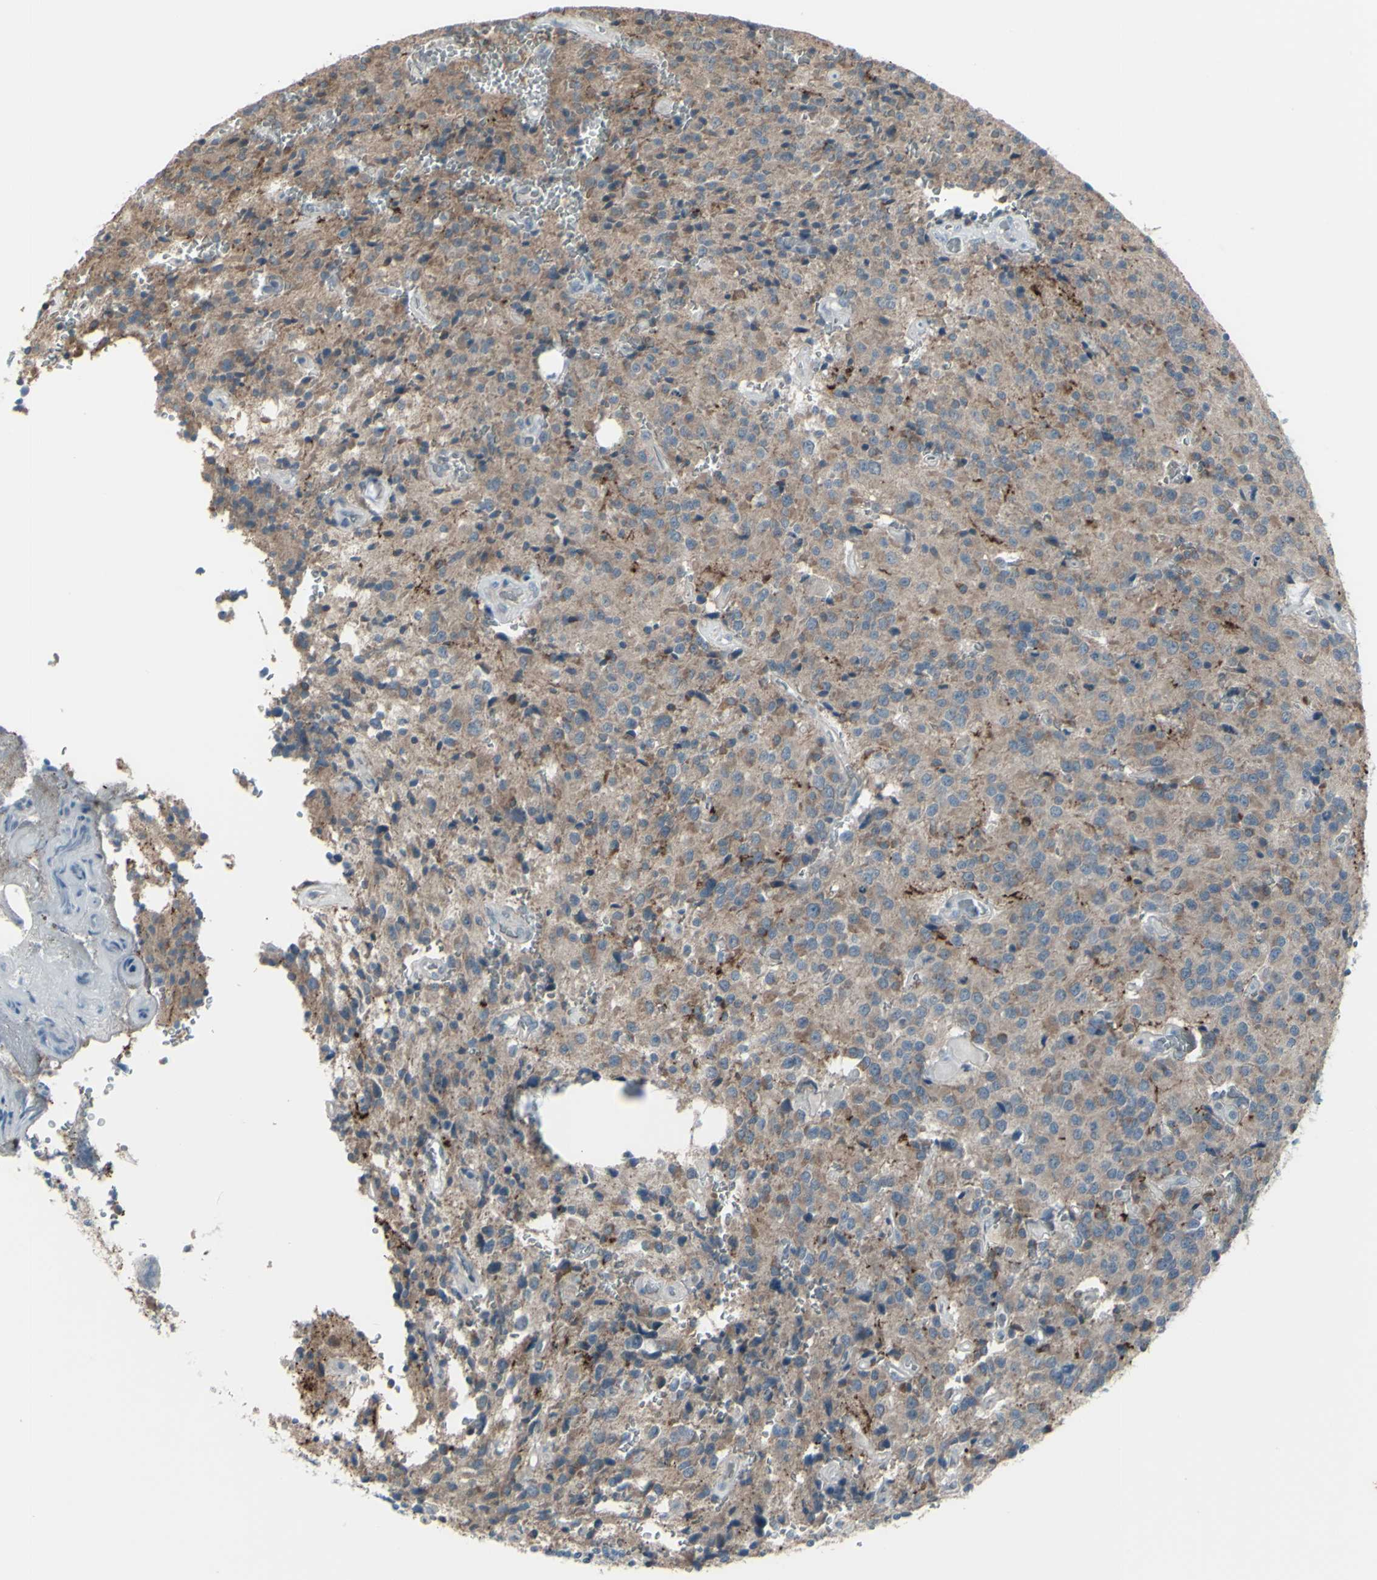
{"staining": {"intensity": "weak", "quantity": "25%-75%", "location": "cytoplasmic/membranous"}, "tissue": "glioma", "cell_type": "Tumor cells", "image_type": "cancer", "snomed": [{"axis": "morphology", "description": "Glioma, malignant, Low grade"}, {"axis": "topography", "description": "Brain"}], "caption": "This image exhibits immunohistochemistry staining of human glioma, with low weak cytoplasmic/membranous staining in about 25%-75% of tumor cells.", "gene": "RAB3A", "patient": {"sex": "male", "age": 58}}